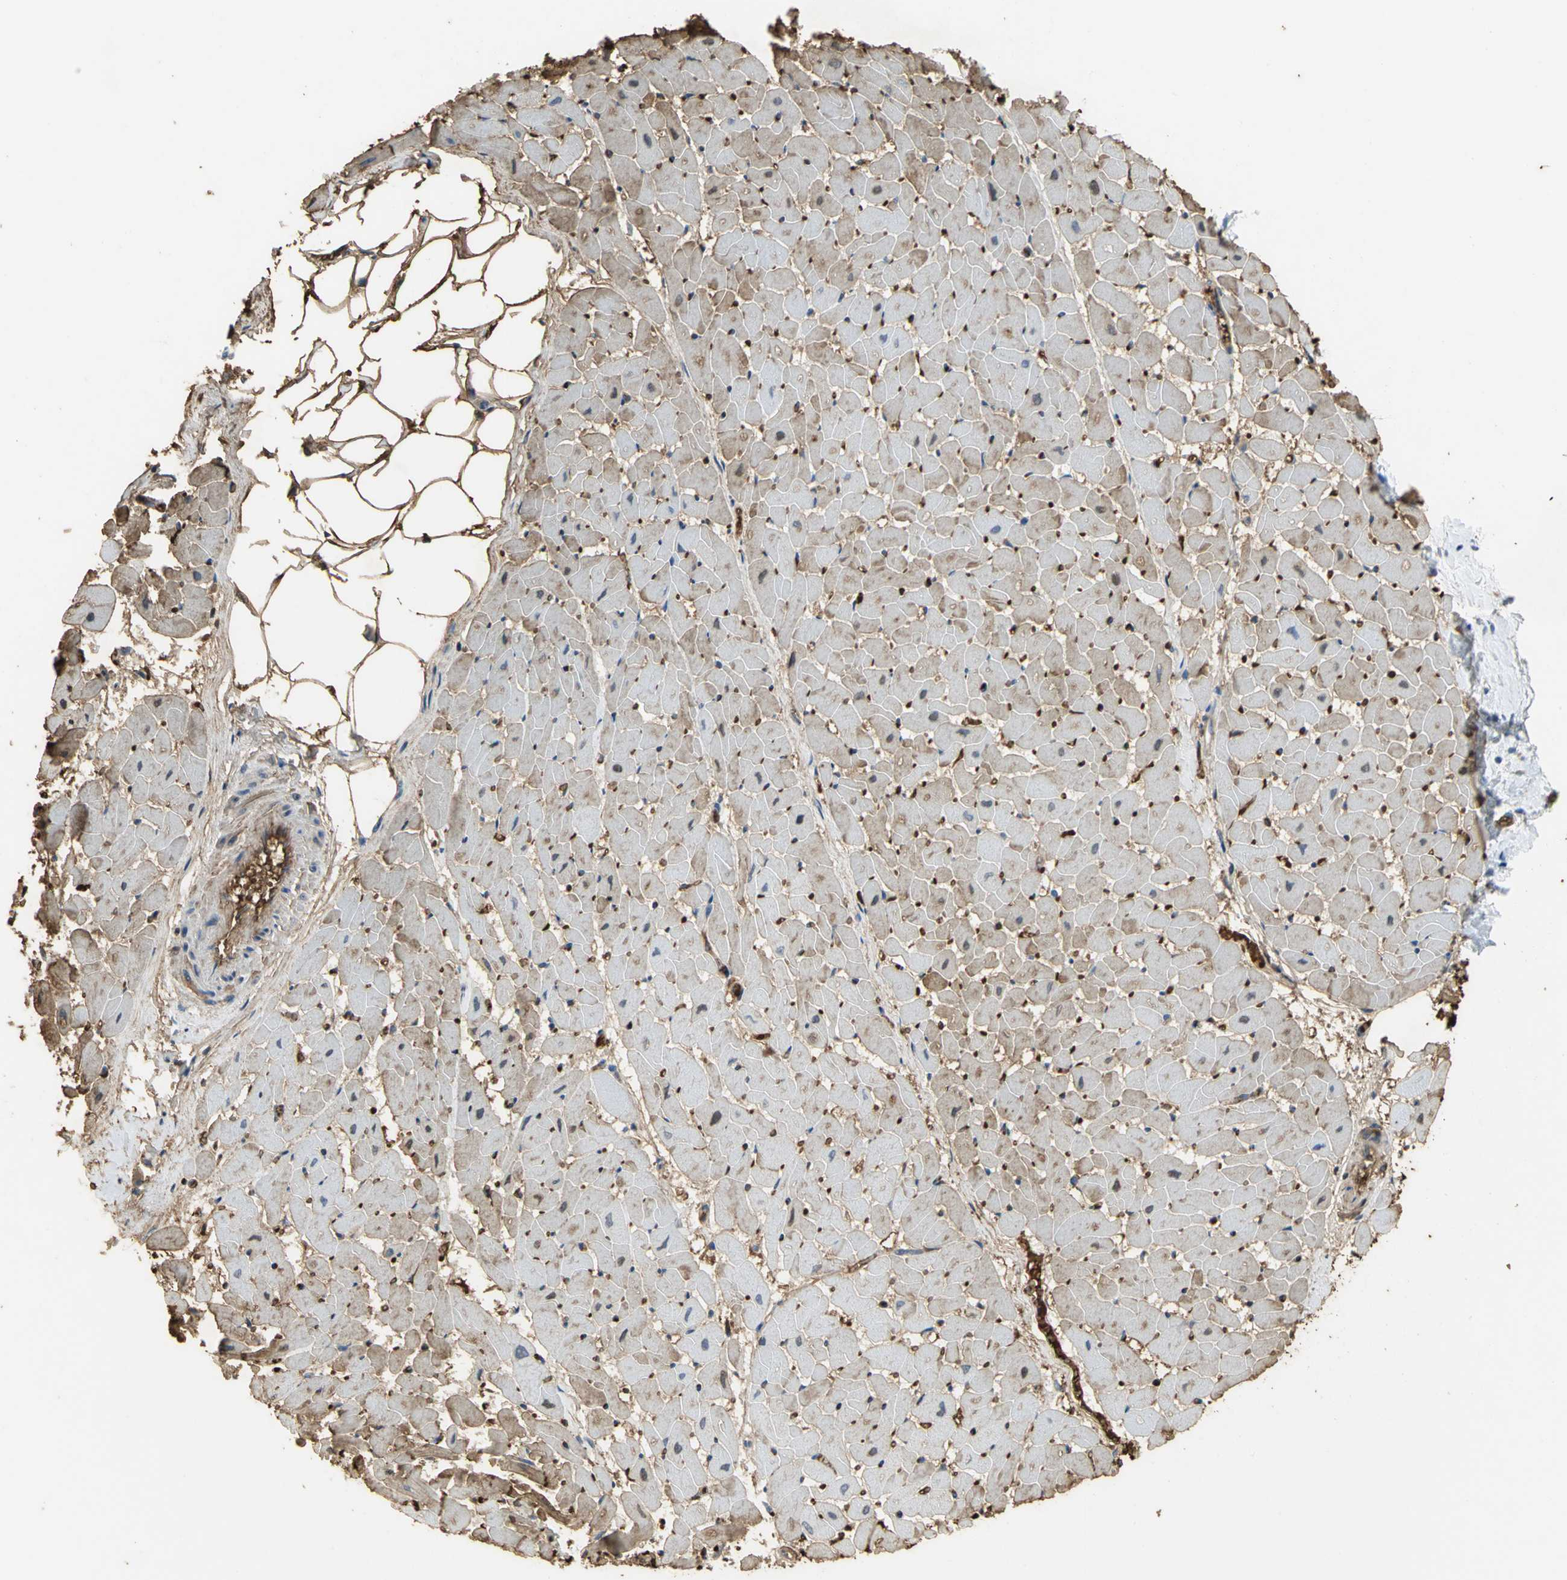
{"staining": {"intensity": "weak", "quantity": "25%-75%", "location": "cytoplasmic/membranous"}, "tissue": "heart muscle", "cell_type": "Cardiomyocytes", "image_type": "normal", "snomed": [{"axis": "morphology", "description": "Normal tissue, NOS"}, {"axis": "topography", "description": "Heart"}], "caption": "Immunohistochemistry (IHC) histopathology image of benign heart muscle stained for a protein (brown), which reveals low levels of weak cytoplasmic/membranous expression in approximately 25%-75% of cardiomyocytes.", "gene": "TREM1", "patient": {"sex": "female", "age": 19}}